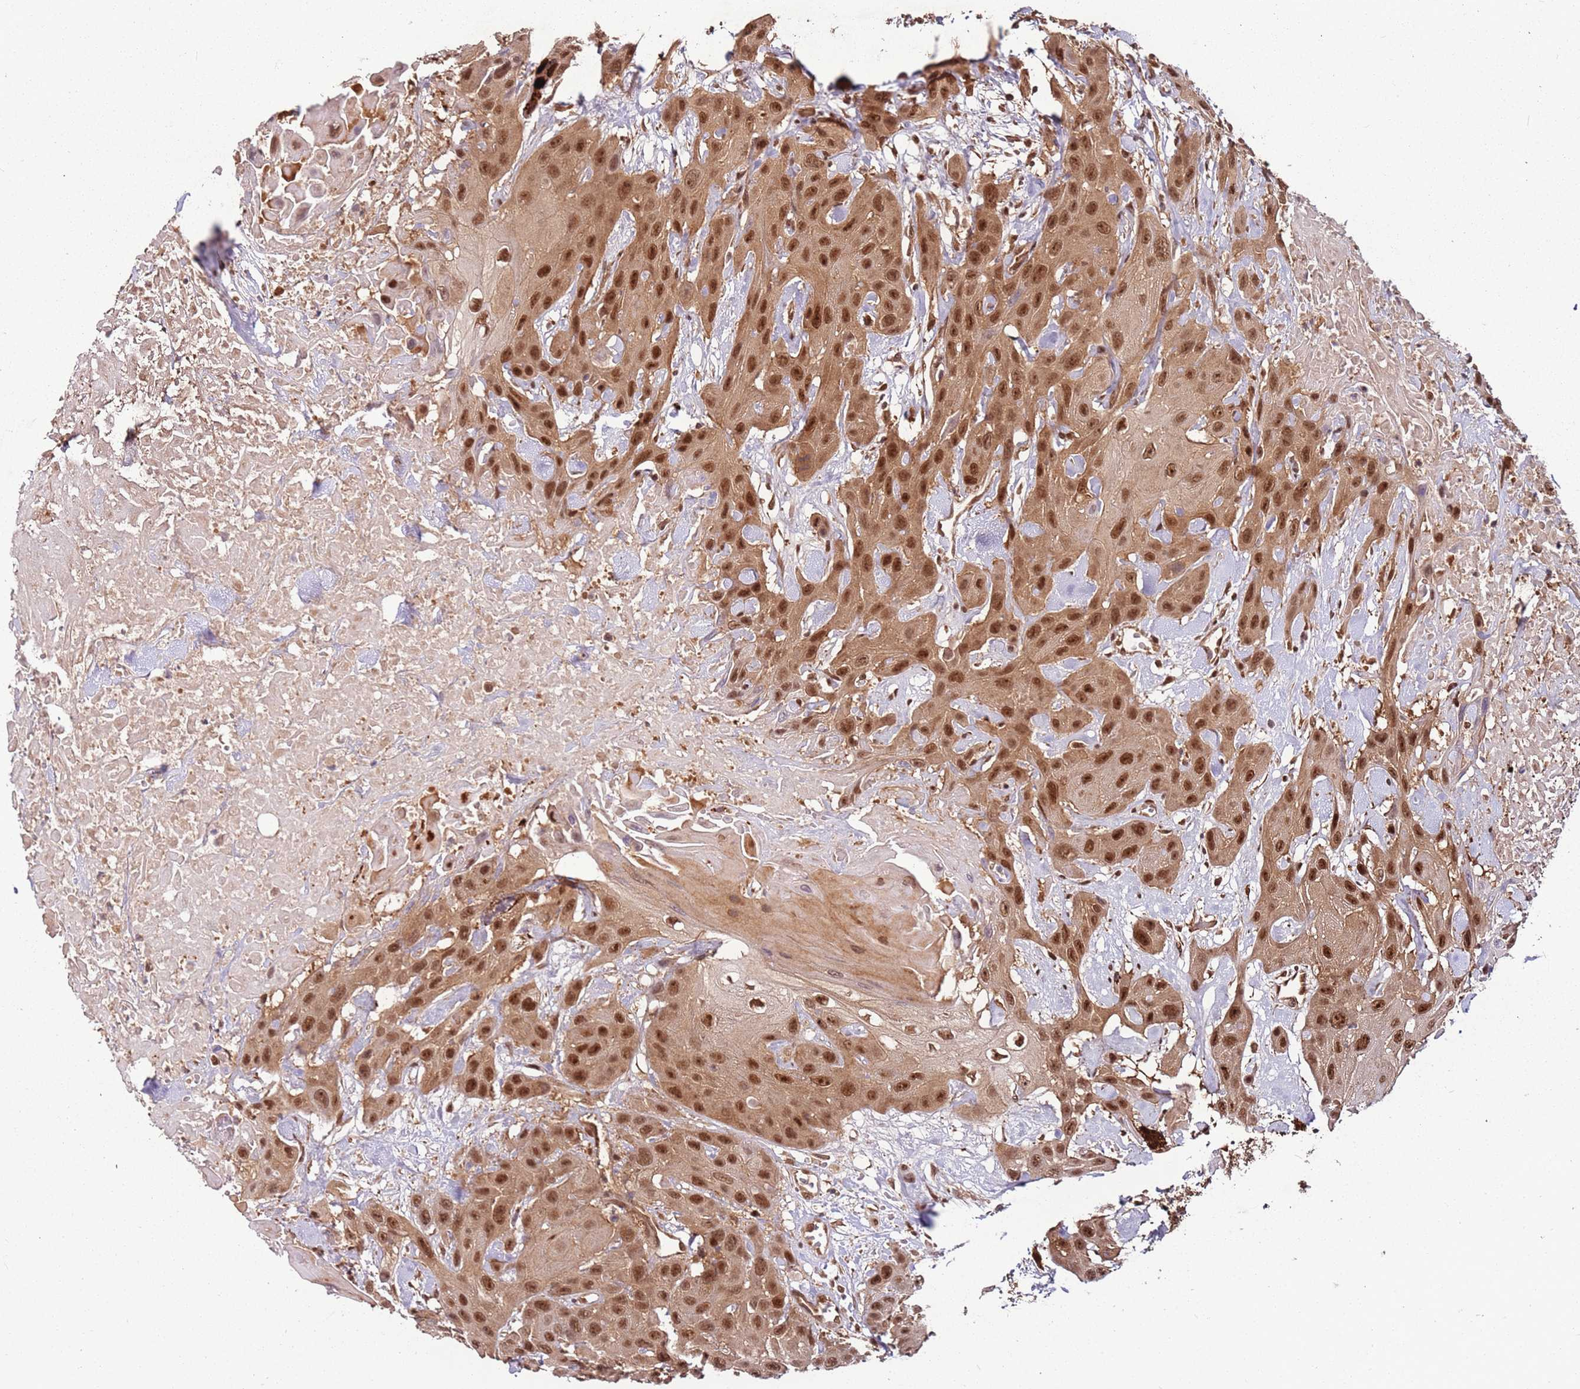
{"staining": {"intensity": "strong", "quantity": ">75%", "location": "nuclear"}, "tissue": "head and neck cancer", "cell_type": "Tumor cells", "image_type": "cancer", "snomed": [{"axis": "morphology", "description": "Squamous cell carcinoma, NOS"}, {"axis": "topography", "description": "Head-Neck"}], "caption": "Strong nuclear staining is appreciated in approximately >75% of tumor cells in squamous cell carcinoma (head and neck).", "gene": "PGLS", "patient": {"sex": "male", "age": 81}}